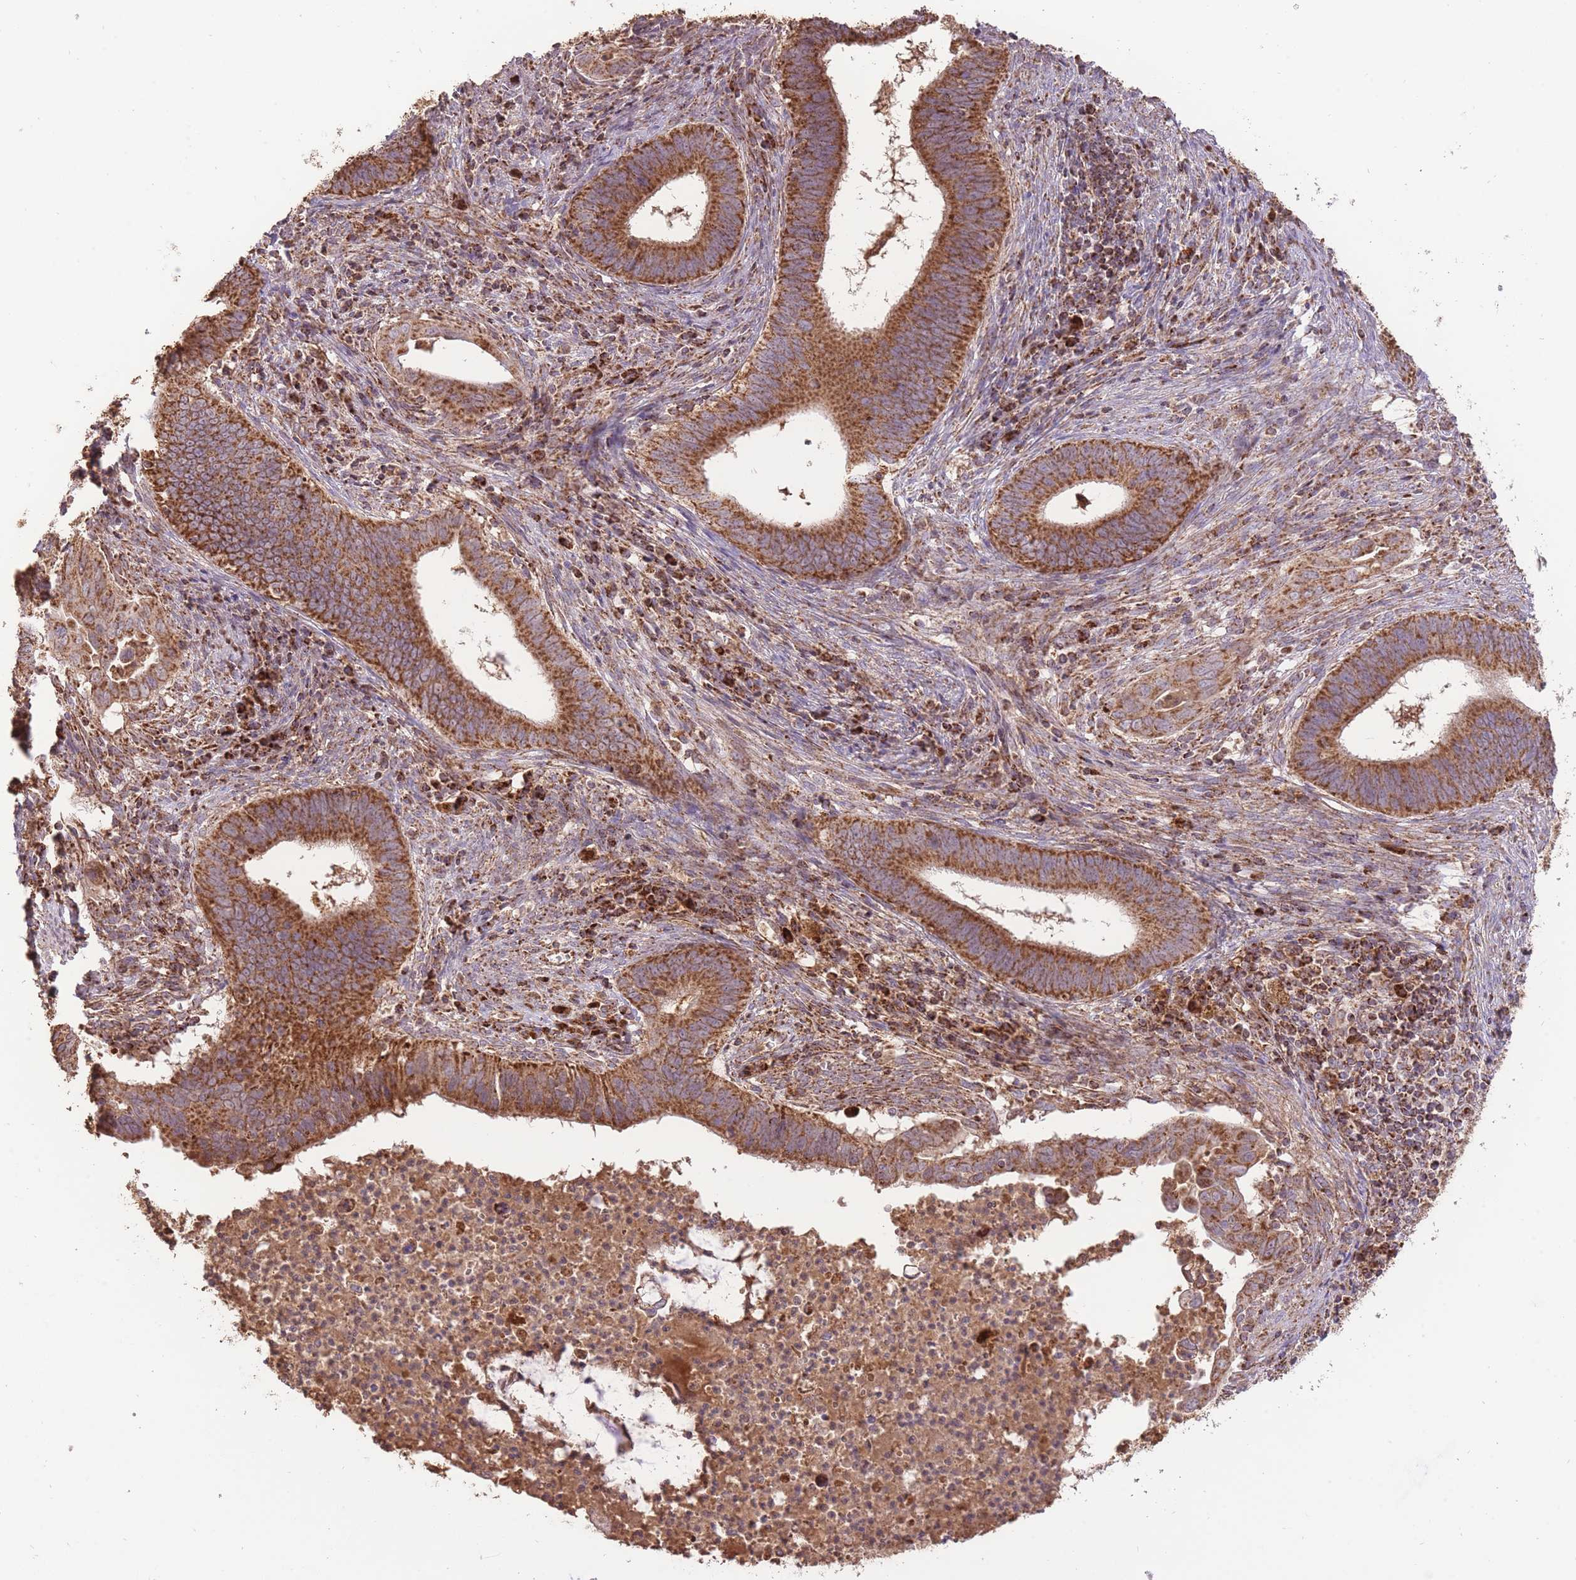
{"staining": {"intensity": "strong", "quantity": ">75%", "location": "cytoplasmic/membranous"}, "tissue": "cervical cancer", "cell_type": "Tumor cells", "image_type": "cancer", "snomed": [{"axis": "morphology", "description": "Adenocarcinoma, NOS"}, {"axis": "topography", "description": "Cervix"}], "caption": "IHC photomicrograph of neoplastic tissue: cervical cancer stained using IHC displays high levels of strong protein expression localized specifically in the cytoplasmic/membranous of tumor cells, appearing as a cytoplasmic/membranous brown color.", "gene": "PREP", "patient": {"sex": "female", "age": 42}}